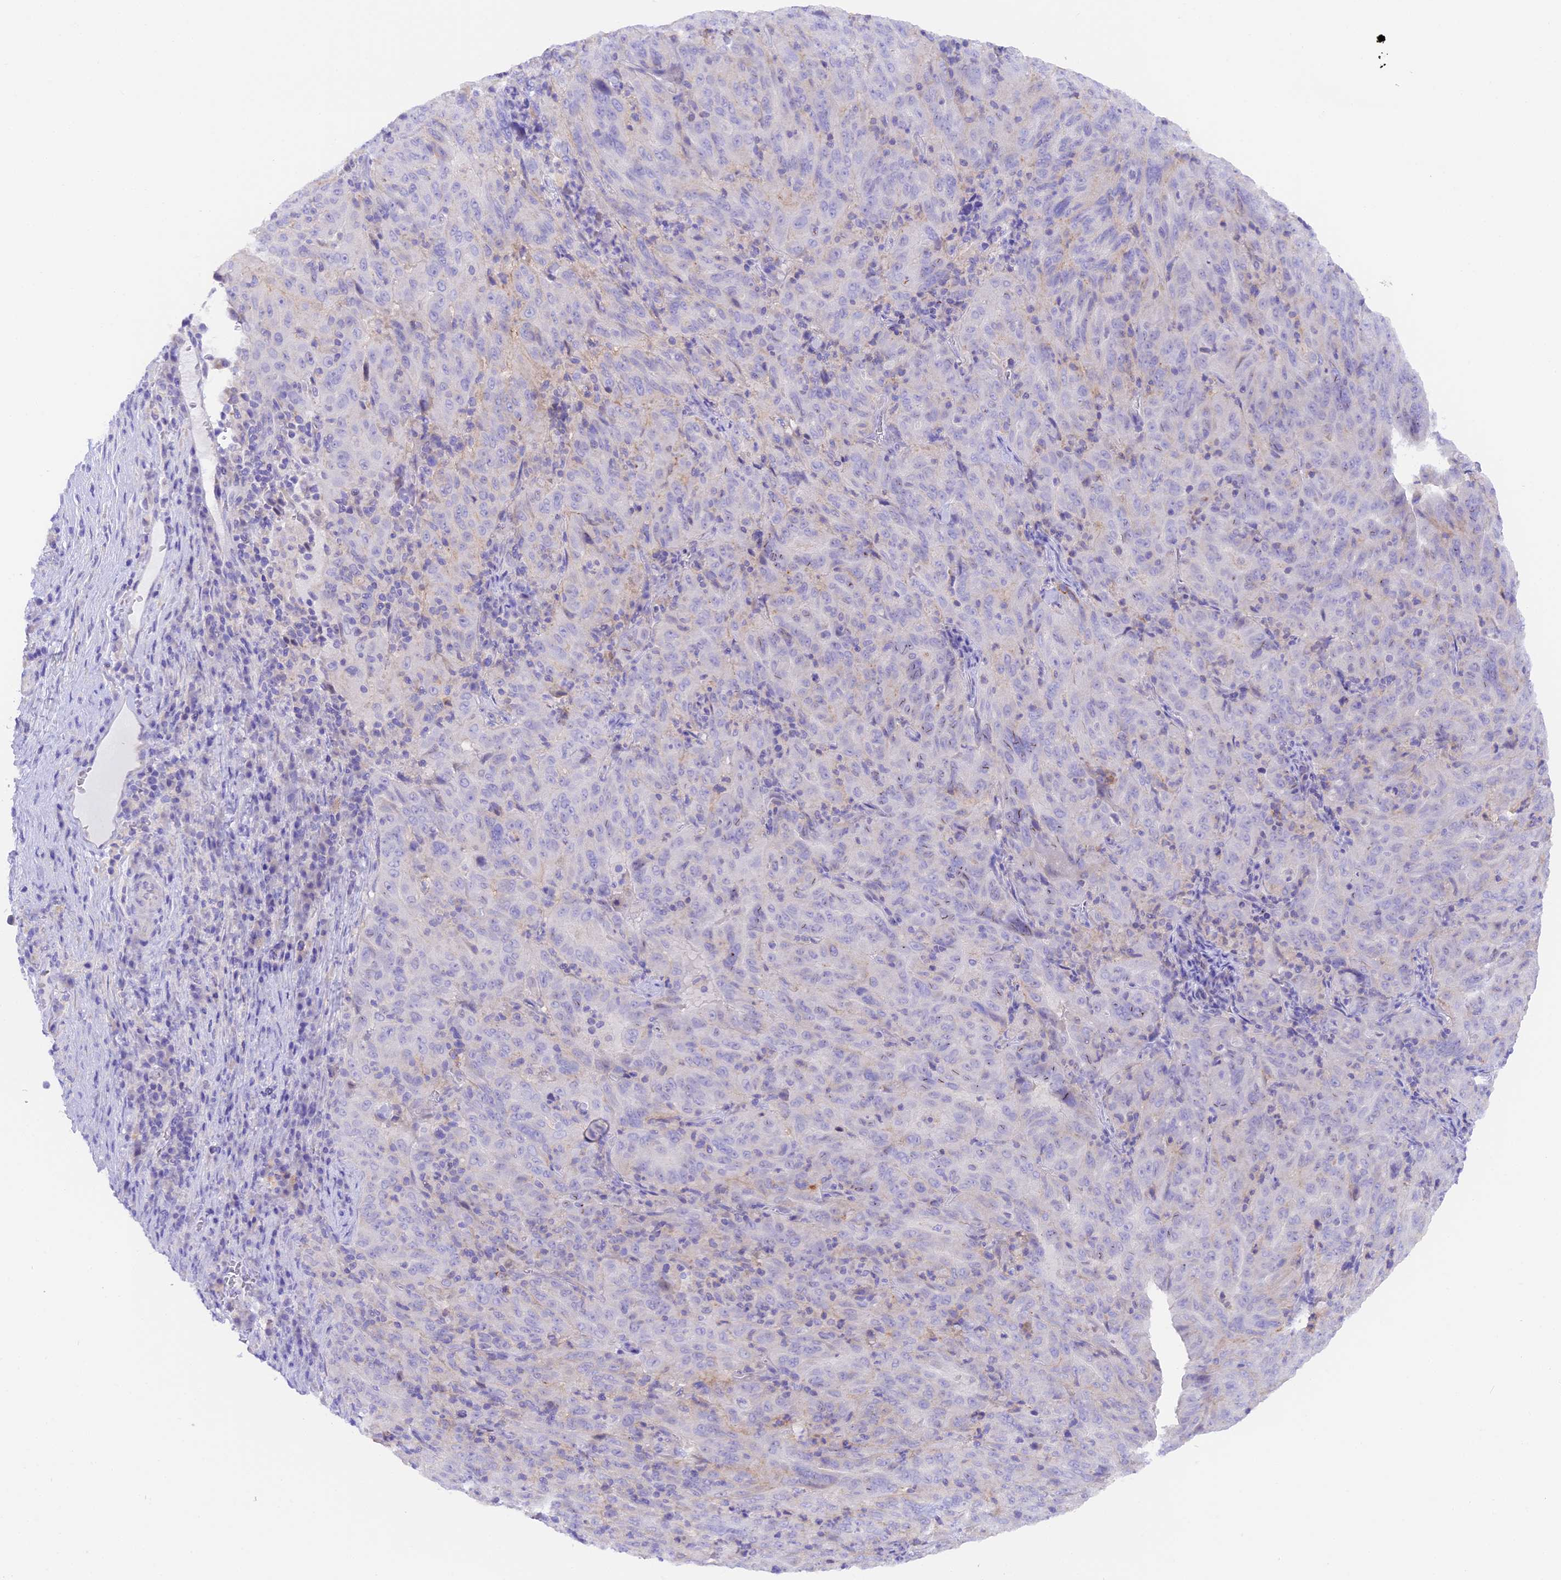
{"staining": {"intensity": "negative", "quantity": "none", "location": "none"}, "tissue": "pancreatic cancer", "cell_type": "Tumor cells", "image_type": "cancer", "snomed": [{"axis": "morphology", "description": "Adenocarcinoma, NOS"}, {"axis": "topography", "description": "Pancreas"}], "caption": "This is an immunohistochemistry image of human pancreatic adenocarcinoma. There is no staining in tumor cells.", "gene": "COL6A5", "patient": {"sex": "male", "age": 63}}